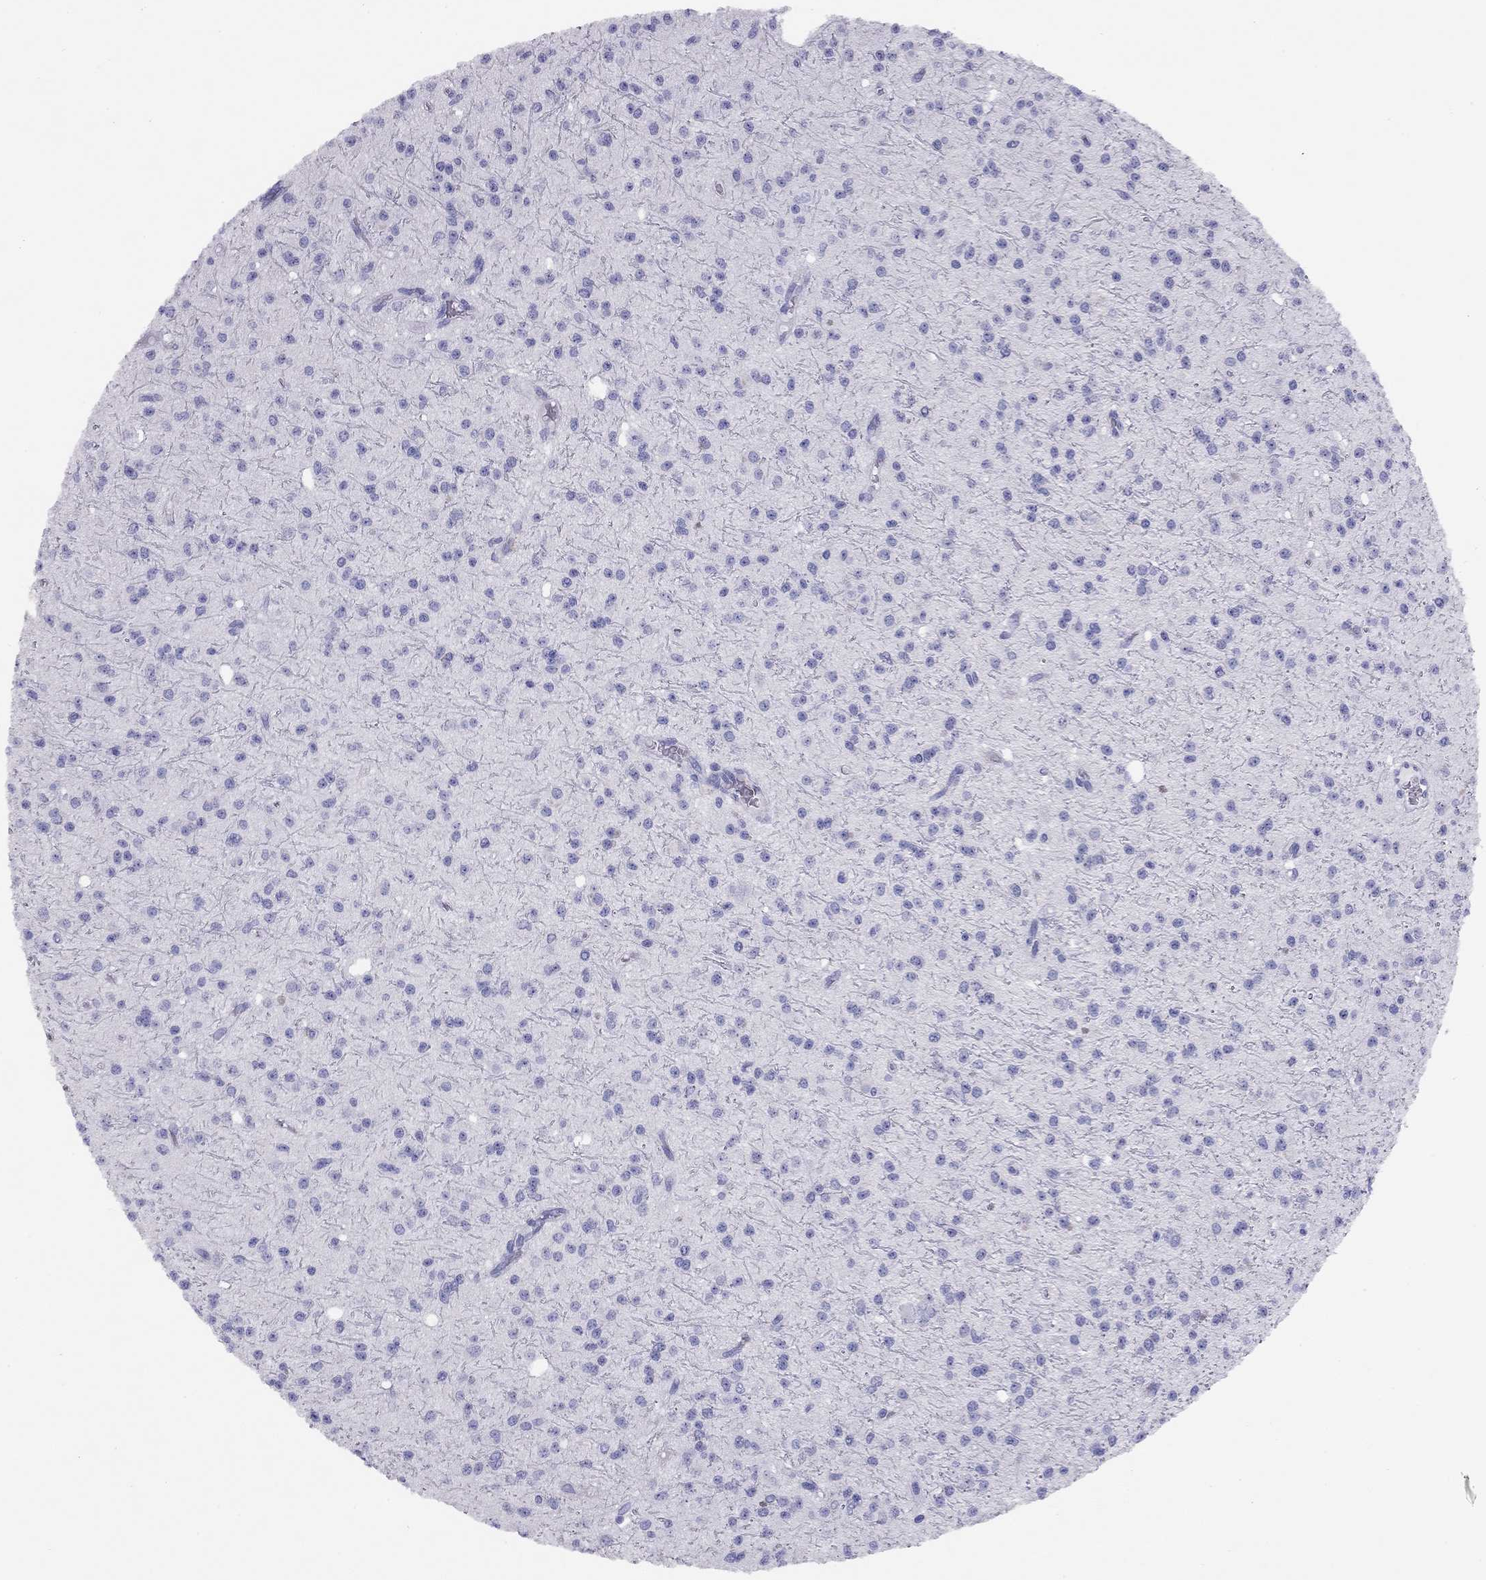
{"staining": {"intensity": "negative", "quantity": "none", "location": "none"}, "tissue": "glioma", "cell_type": "Tumor cells", "image_type": "cancer", "snomed": [{"axis": "morphology", "description": "Glioma, malignant, Low grade"}, {"axis": "topography", "description": "Brain"}], "caption": "The immunohistochemistry image has no significant staining in tumor cells of glioma tissue.", "gene": "LRIT2", "patient": {"sex": "male", "age": 27}}